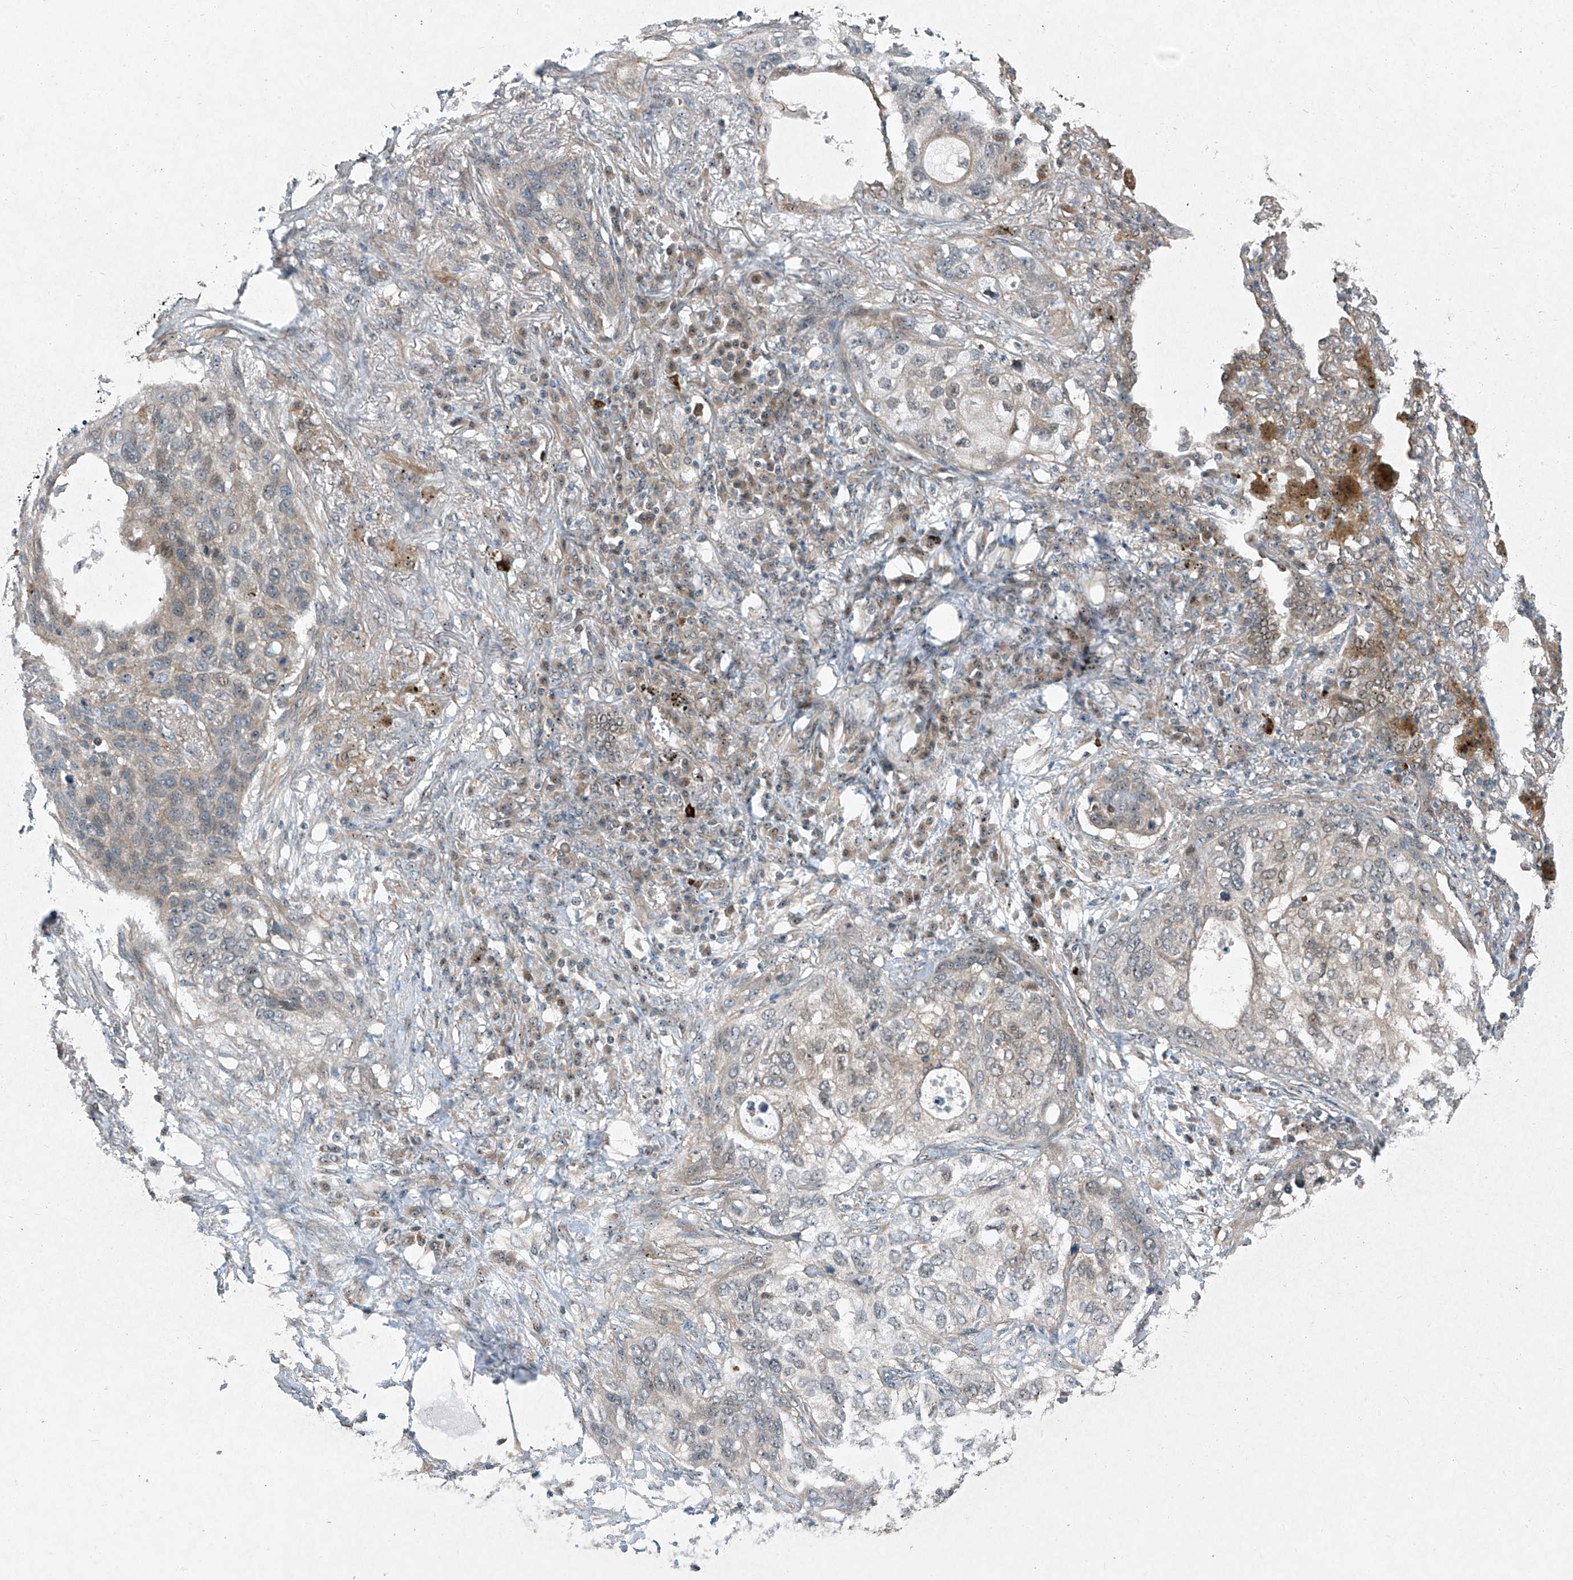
{"staining": {"intensity": "weak", "quantity": "<25%", "location": "cytoplasmic/membranous"}, "tissue": "lung cancer", "cell_type": "Tumor cells", "image_type": "cancer", "snomed": [{"axis": "morphology", "description": "Squamous cell carcinoma, NOS"}, {"axis": "topography", "description": "Lung"}], "caption": "Tumor cells are negative for brown protein staining in squamous cell carcinoma (lung).", "gene": "PPCS", "patient": {"sex": "female", "age": 63}}